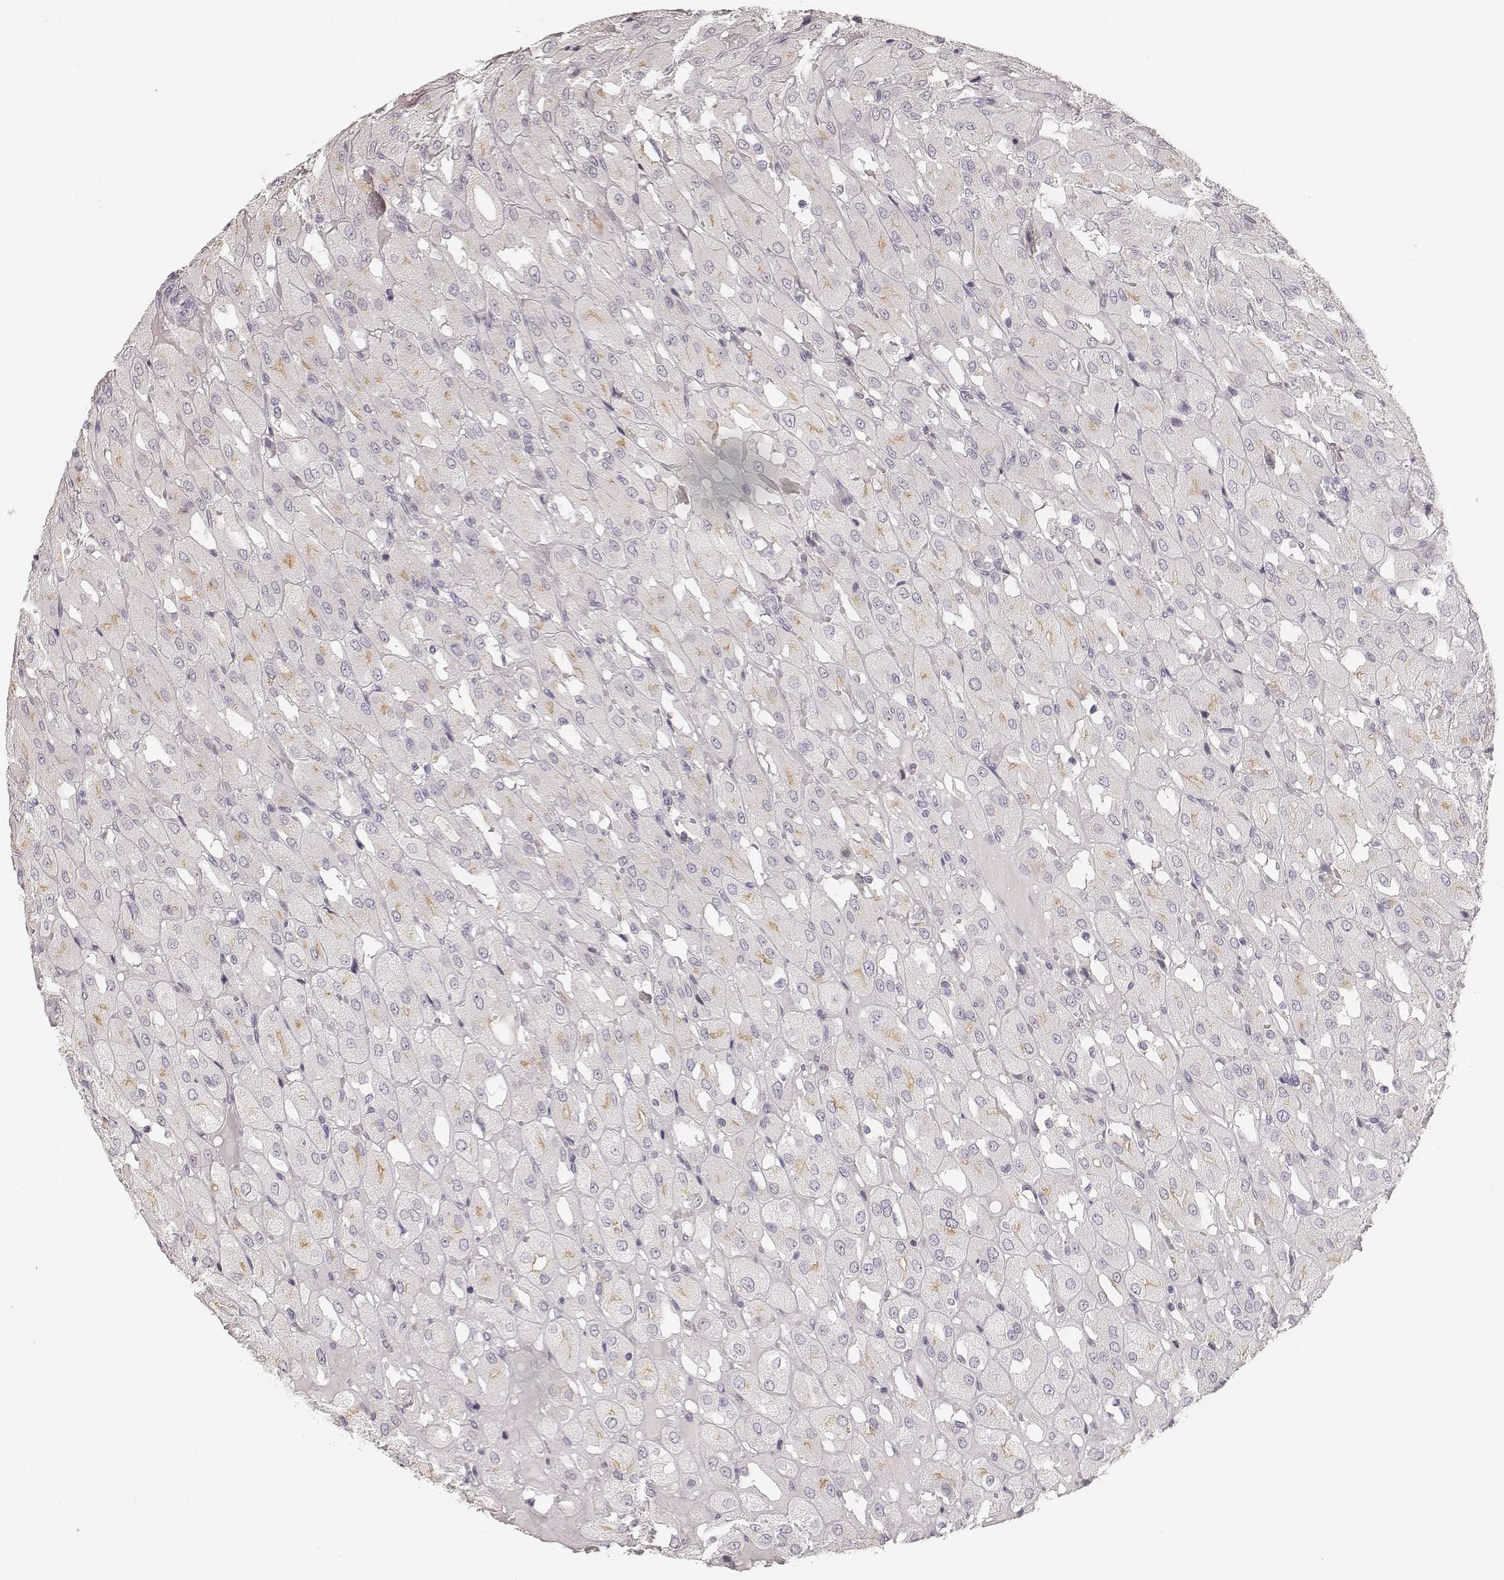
{"staining": {"intensity": "negative", "quantity": "none", "location": "none"}, "tissue": "renal cancer", "cell_type": "Tumor cells", "image_type": "cancer", "snomed": [{"axis": "morphology", "description": "Adenocarcinoma, NOS"}, {"axis": "topography", "description": "Kidney"}], "caption": "The immunohistochemistry (IHC) micrograph has no significant positivity in tumor cells of renal cancer tissue.", "gene": "HNF4G", "patient": {"sex": "male", "age": 72}}